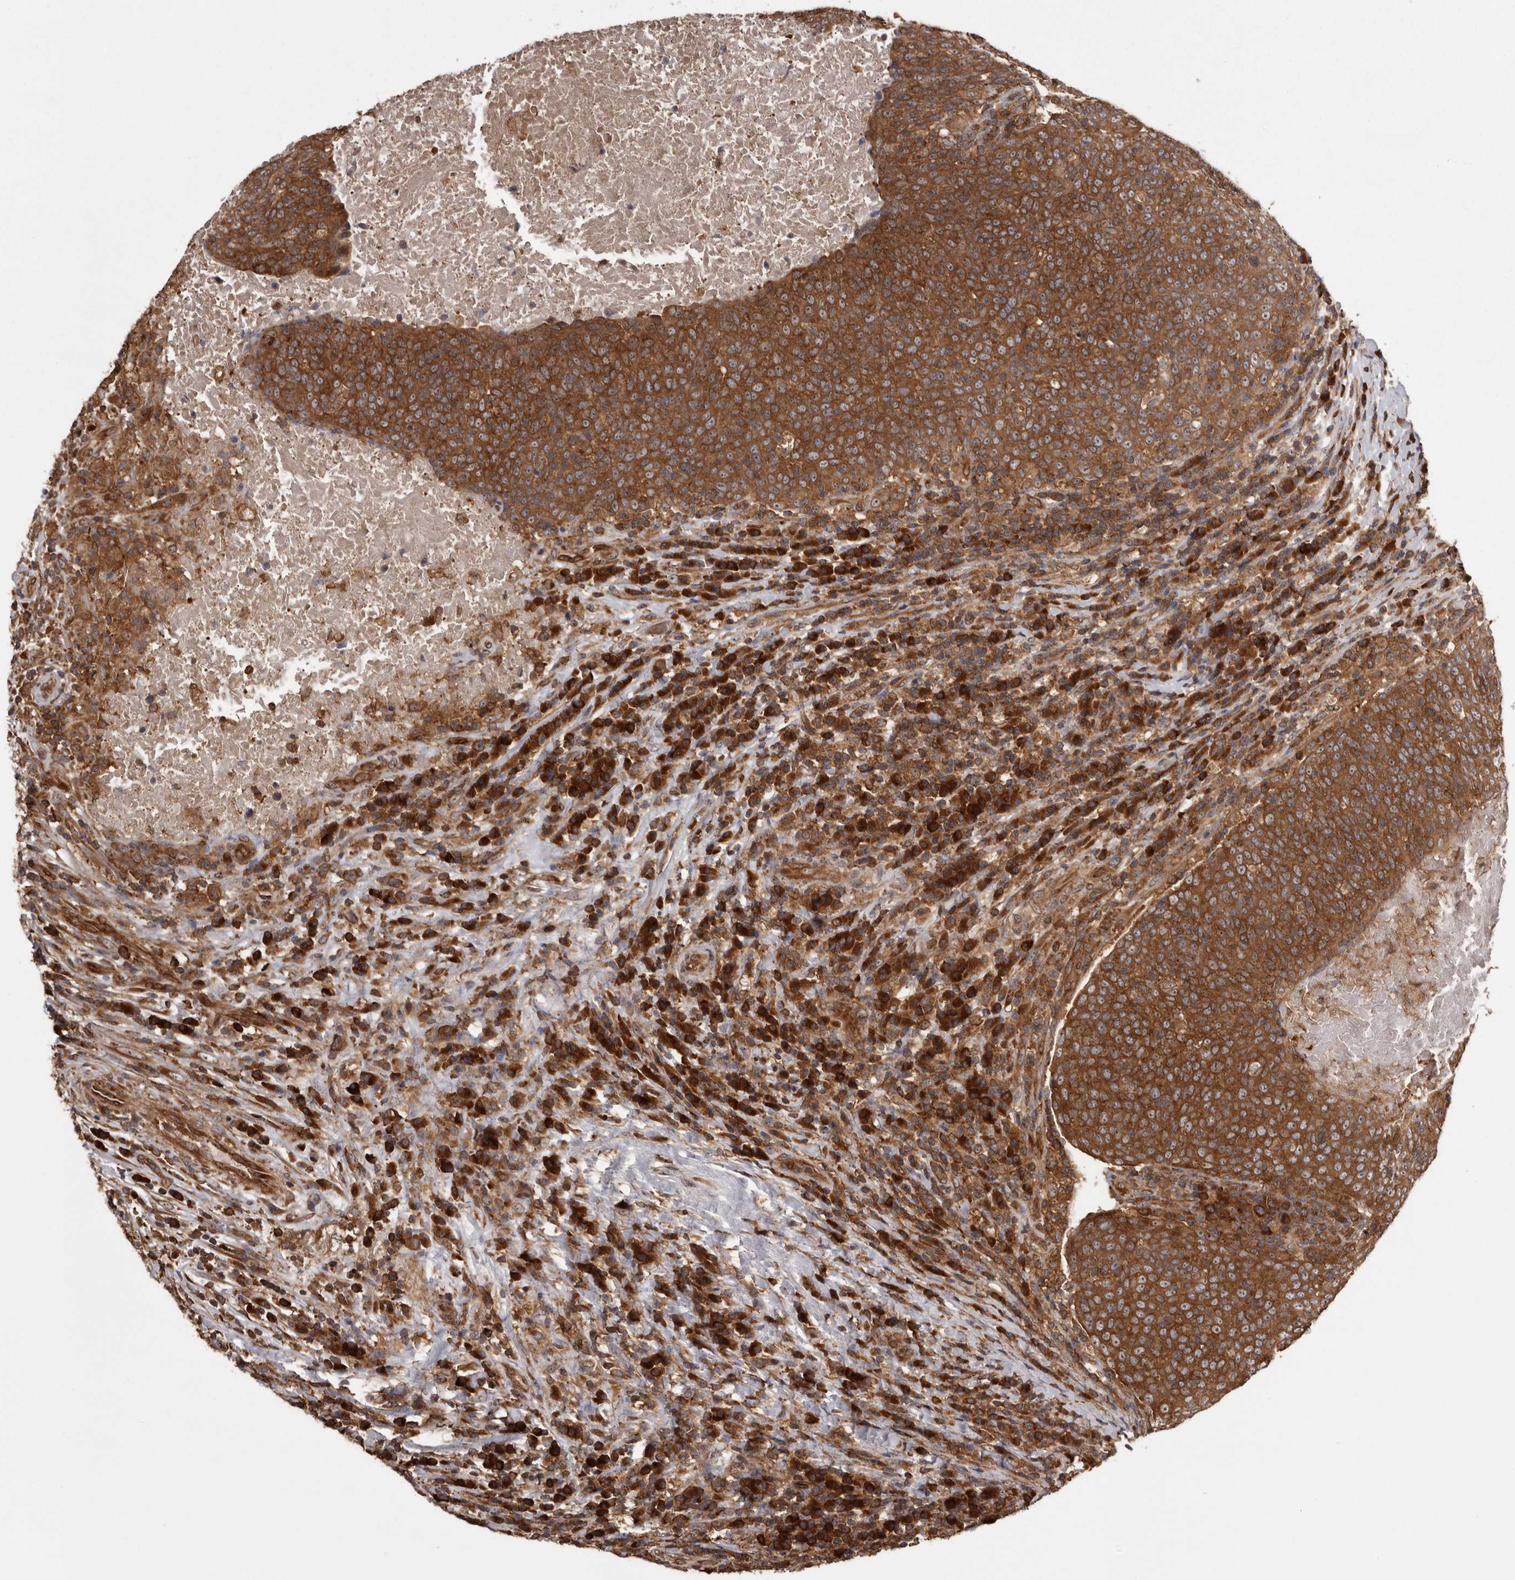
{"staining": {"intensity": "strong", "quantity": ">75%", "location": "cytoplasmic/membranous"}, "tissue": "head and neck cancer", "cell_type": "Tumor cells", "image_type": "cancer", "snomed": [{"axis": "morphology", "description": "Squamous cell carcinoma, NOS"}, {"axis": "morphology", "description": "Squamous cell carcinoma, metastatic, NOS"}, {"axis": "topography", "description": "Lymph node"}, {"axis": "topography", "description": "Head-Neck"}], "caption": "The micrograph displays a brown stain indicating the presence of a protein in the cytoplasmic/membranous of tumor cells in head and neck metastatic squamous cell carcinoma.", "gene": "DARS1", "patient": {"sex": "male", "age": 62}}